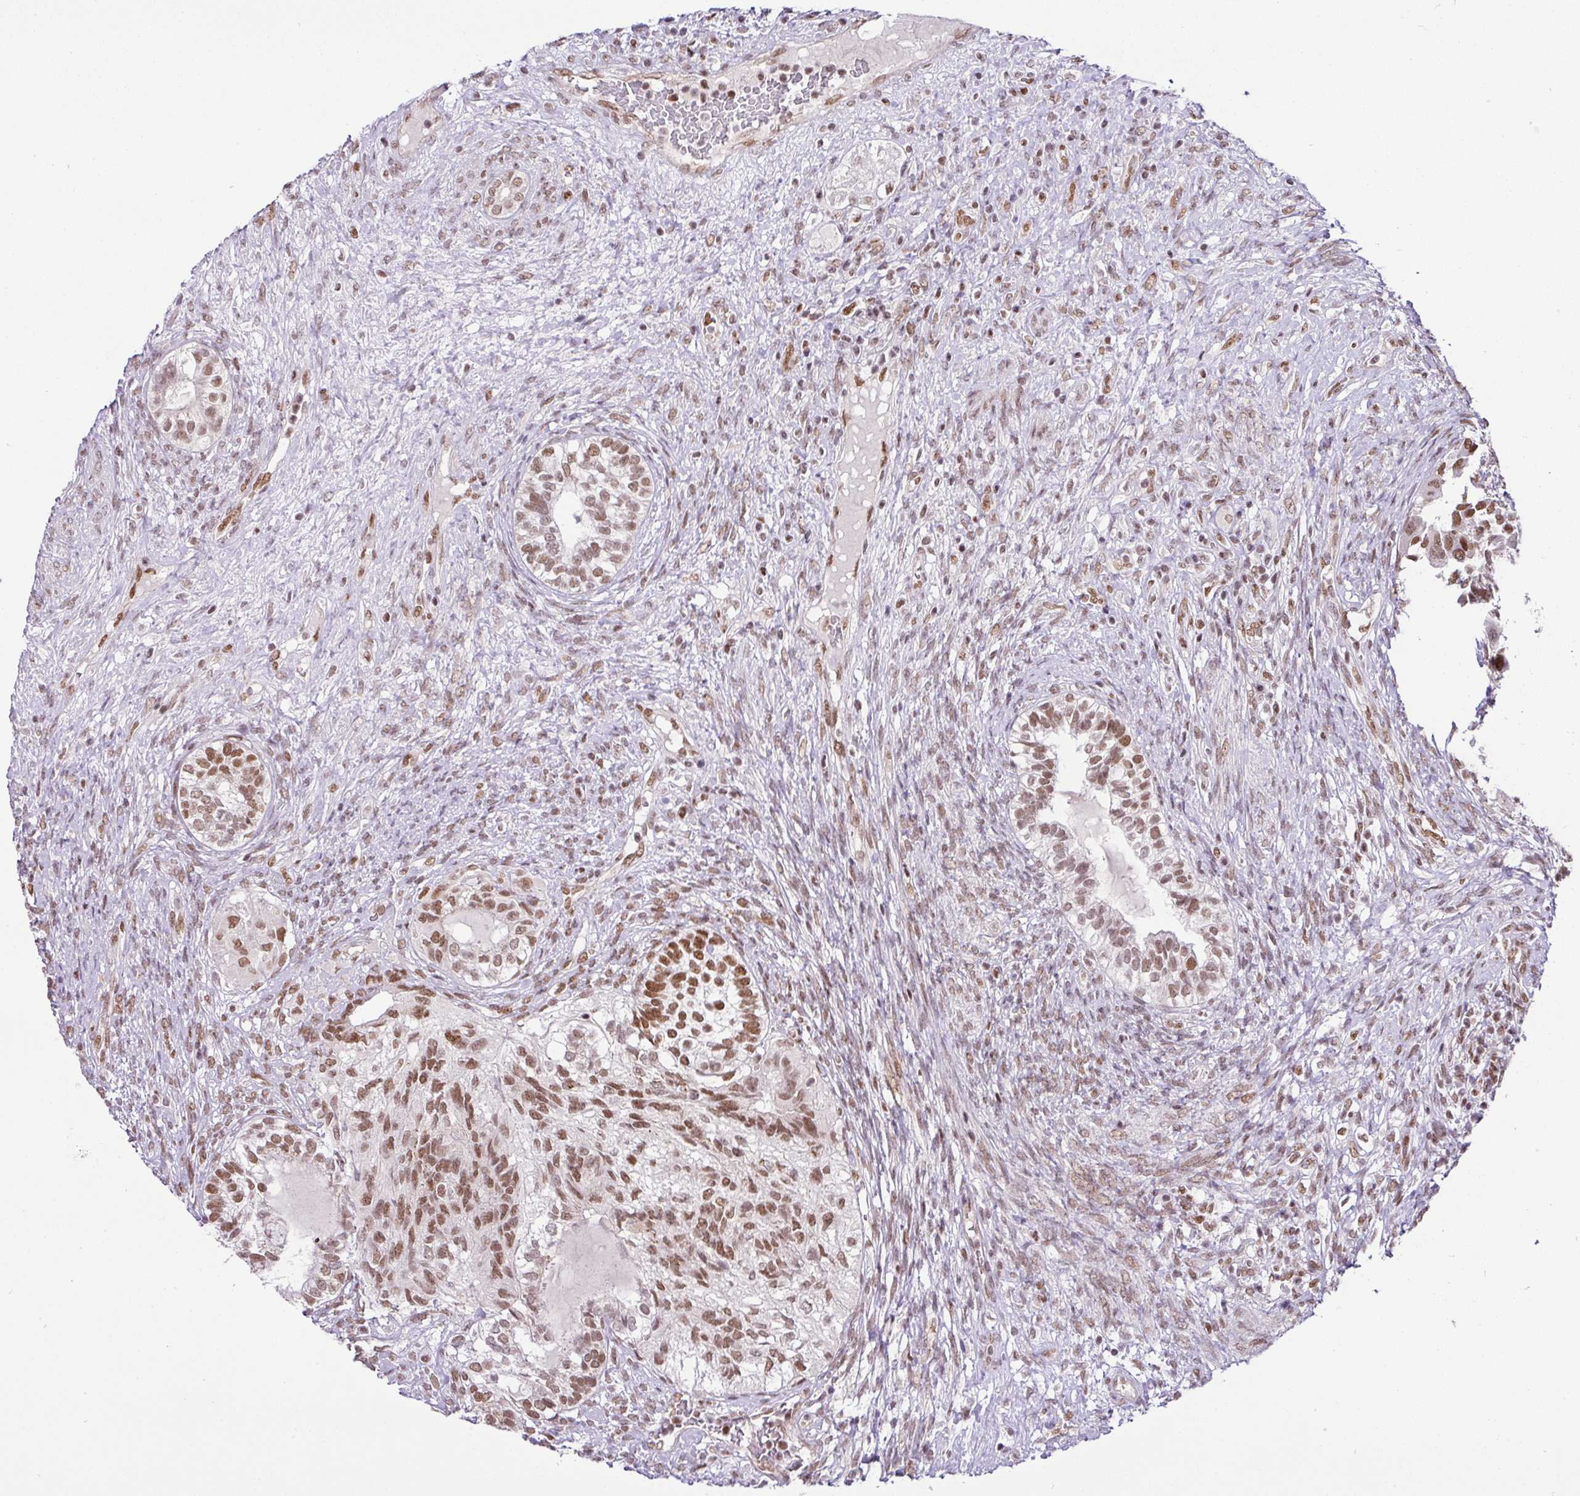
{"staining": {"intensity": "moderate", "quantity": ">75%", "location": "nuclear"}, "tissue": "testis cancer", "cell_type": "Tumor cells", "image_type": "cancer", "snomed": [{"axis": "morphology", "description": "Seminoma, NOS"}, {"axis": "morphology", "description": "Carcinoma, Embryonal, NOS"}, {"axis": "topography", "description": "Testis"}], "caption": "Human testis cancer (embryonal carcinoma) stained with a protein marker reveals moderate staining in tumor cells.", "gene": "PGAP4", "patient": {"sex": "male", "age": 41}}